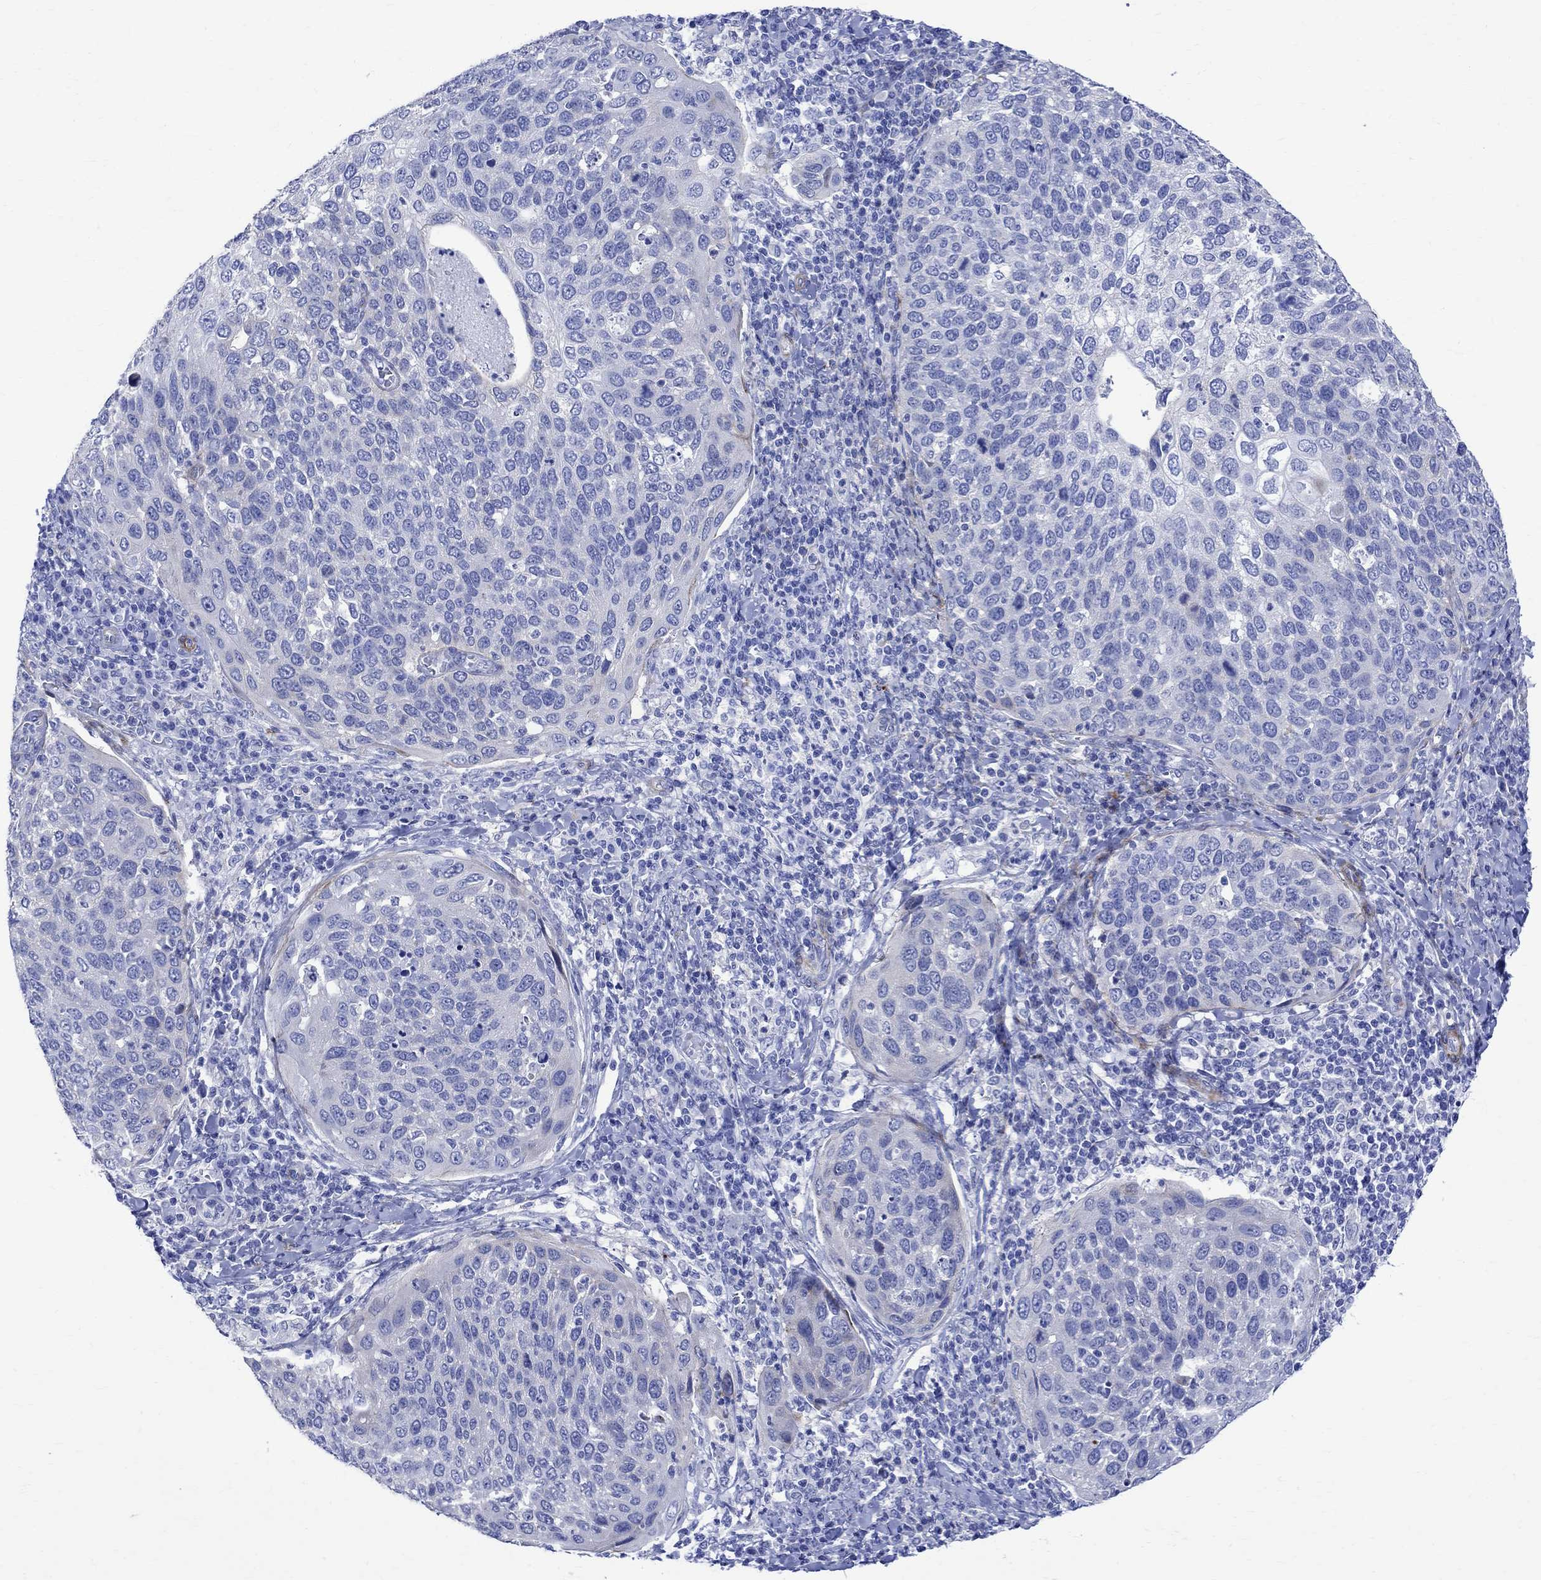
{"staining": {"intensity": "negative", "quantity": "none", "location": "none"}, "tissue": "cervical cancer", "cell_type": "Tumor cells", "image_type": "cancer", "snomed": [{"axis": "morphology", "description": "Squamous cell carcinoma, NOS"}, {"axis": "topography", "description": "Cervix"}], "caption": "IHC photomicrograph of neoplastic tissue: cervical cancer stained with DAB (3,3'-diaminobenzidine) shows no significant protein positivity in tumor cells.", "gene": "PARVB", "patient": {"sex": "female", "age": 54}}